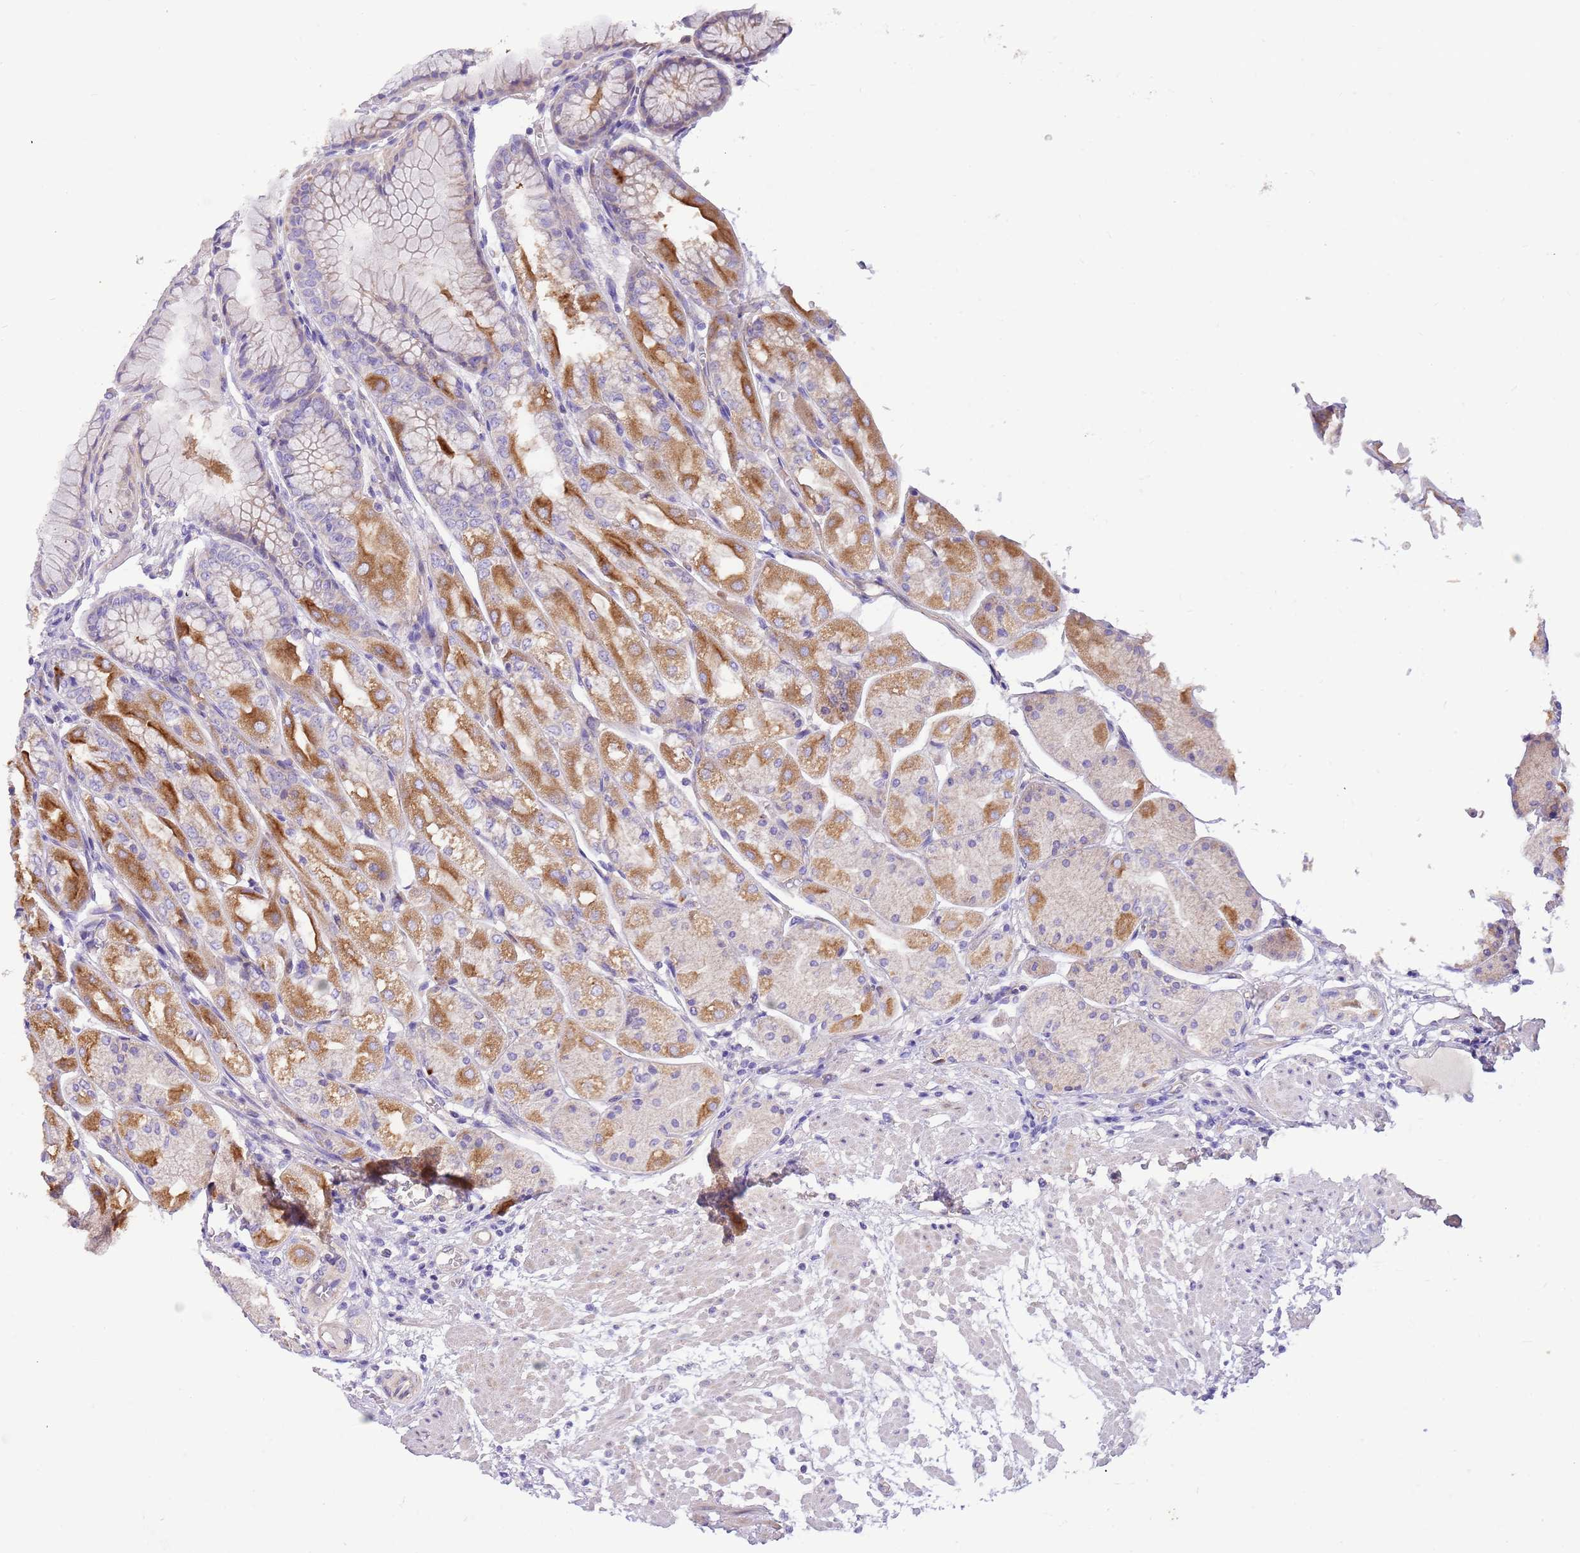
{"staining": {"intensity": "moderate", "quantity": "25%-75%", "location": "cytoplasmic/membranous"}, "tissue": "stomach", "cell_type": "Glandular cells", "image_type": "normal", "snomed": [{"axis": "morphology", "description": "Normal tissue, NOS"}, {"axis": "topography", "description": "Stomach, upper"}], "caption": "A micrograph showing moderate cytoplasmic/membranous staining in about 25%-75% of glandular cells in benign stomach, as visualized by brown immunohistochemical staining.", "gene": "SERINC3", "patient": {"sex": "male", "age": 72}}